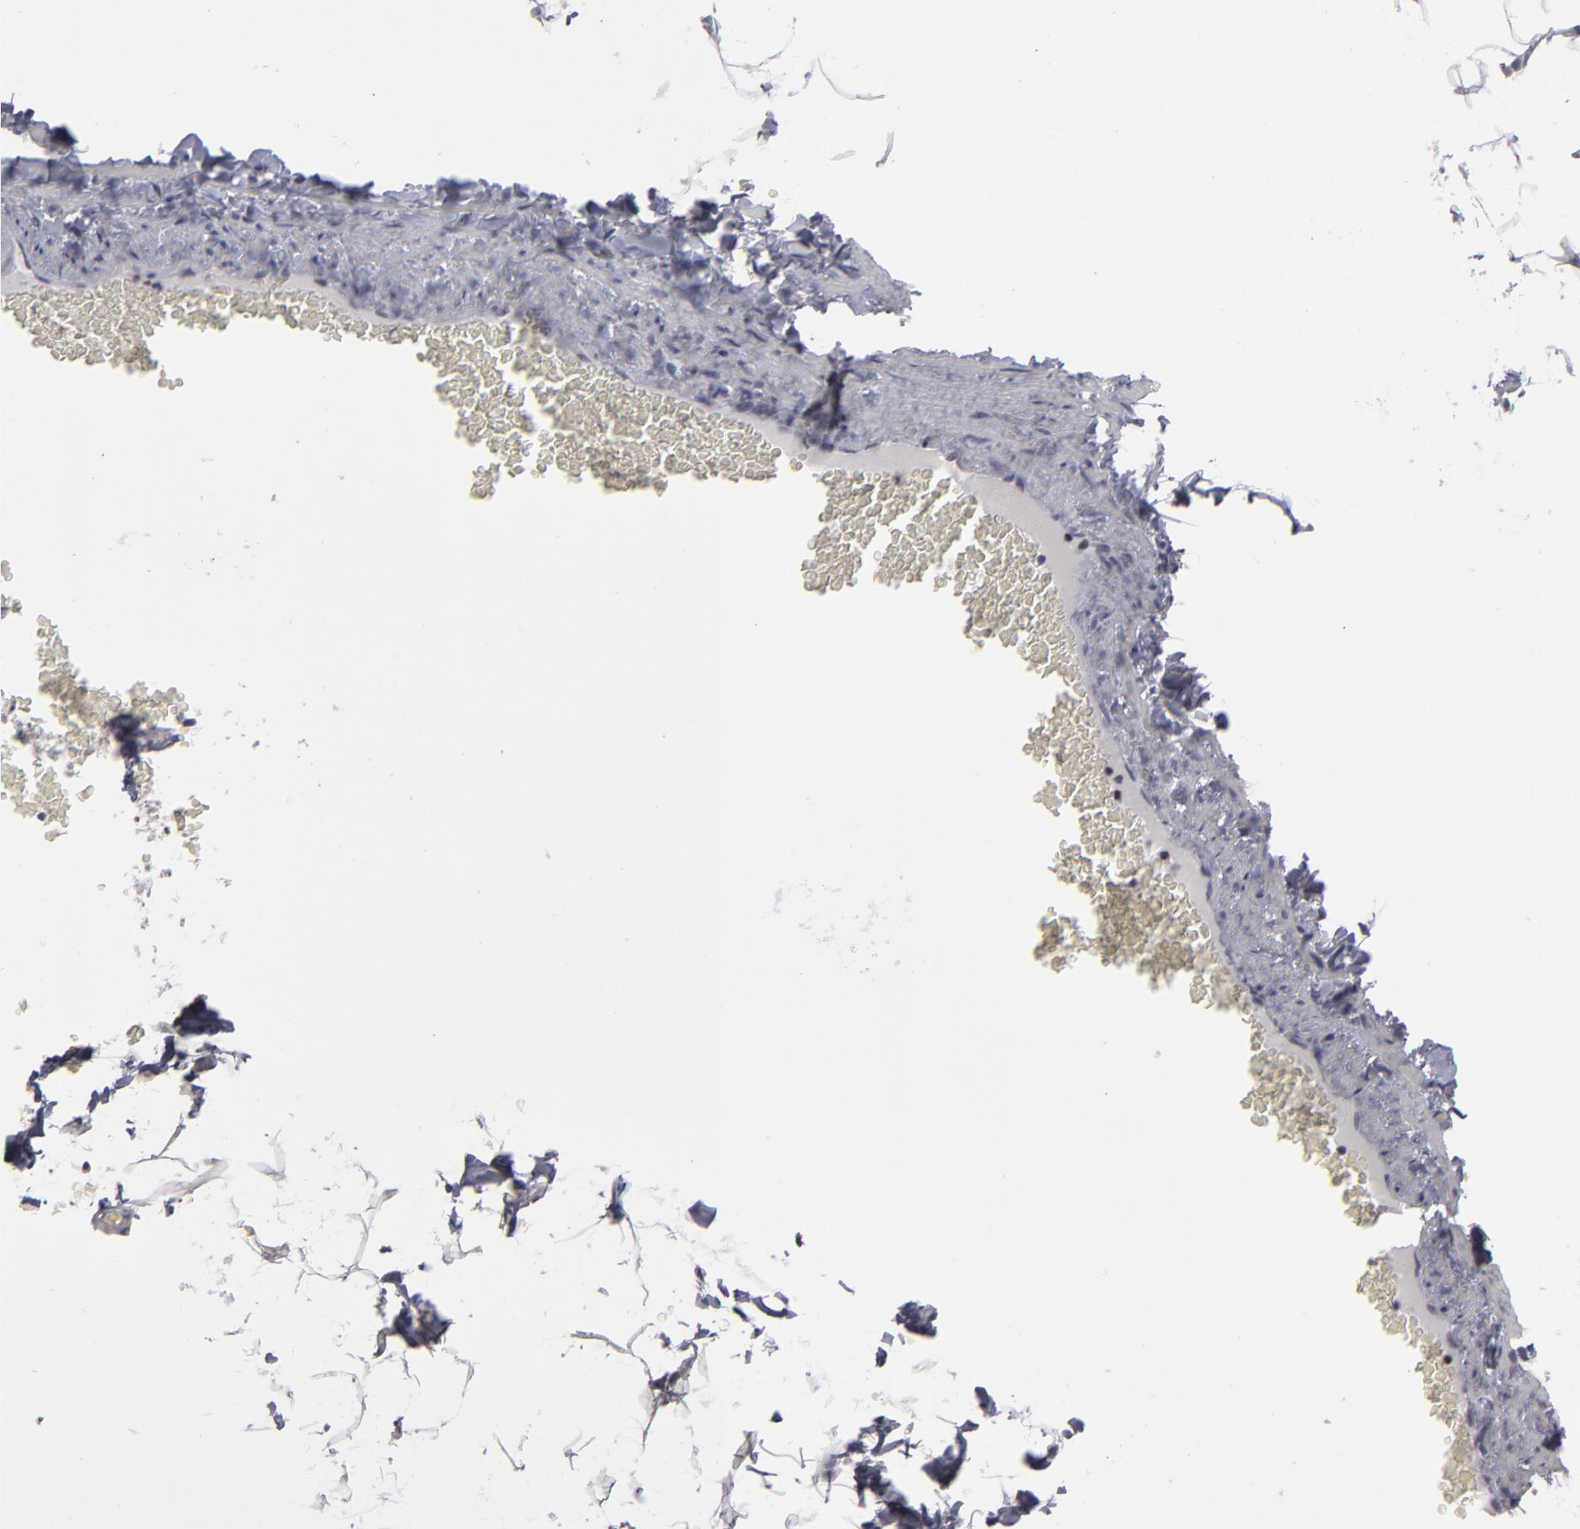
{"staining": {"intensity": "negative", "quantity": "none", "location": "none"}, "tissue": "adipose tissue", "cell_type": "Adipocytes", "image_type": "normal", "snomed": [{"axis": "morphology", "description": "Normal tissue, NOS"}, {"axis": "topography", "description": "Vascular tissue"}], "caption": "This histopathology image is of normal adipose tissue stained with immunohistochemistry to label a protein in brown with the nuclei are counter-stained blue. There is no positivity in adipocytes.", "gene": "GSR", "patient": {"sex": "male", "age": 41}}